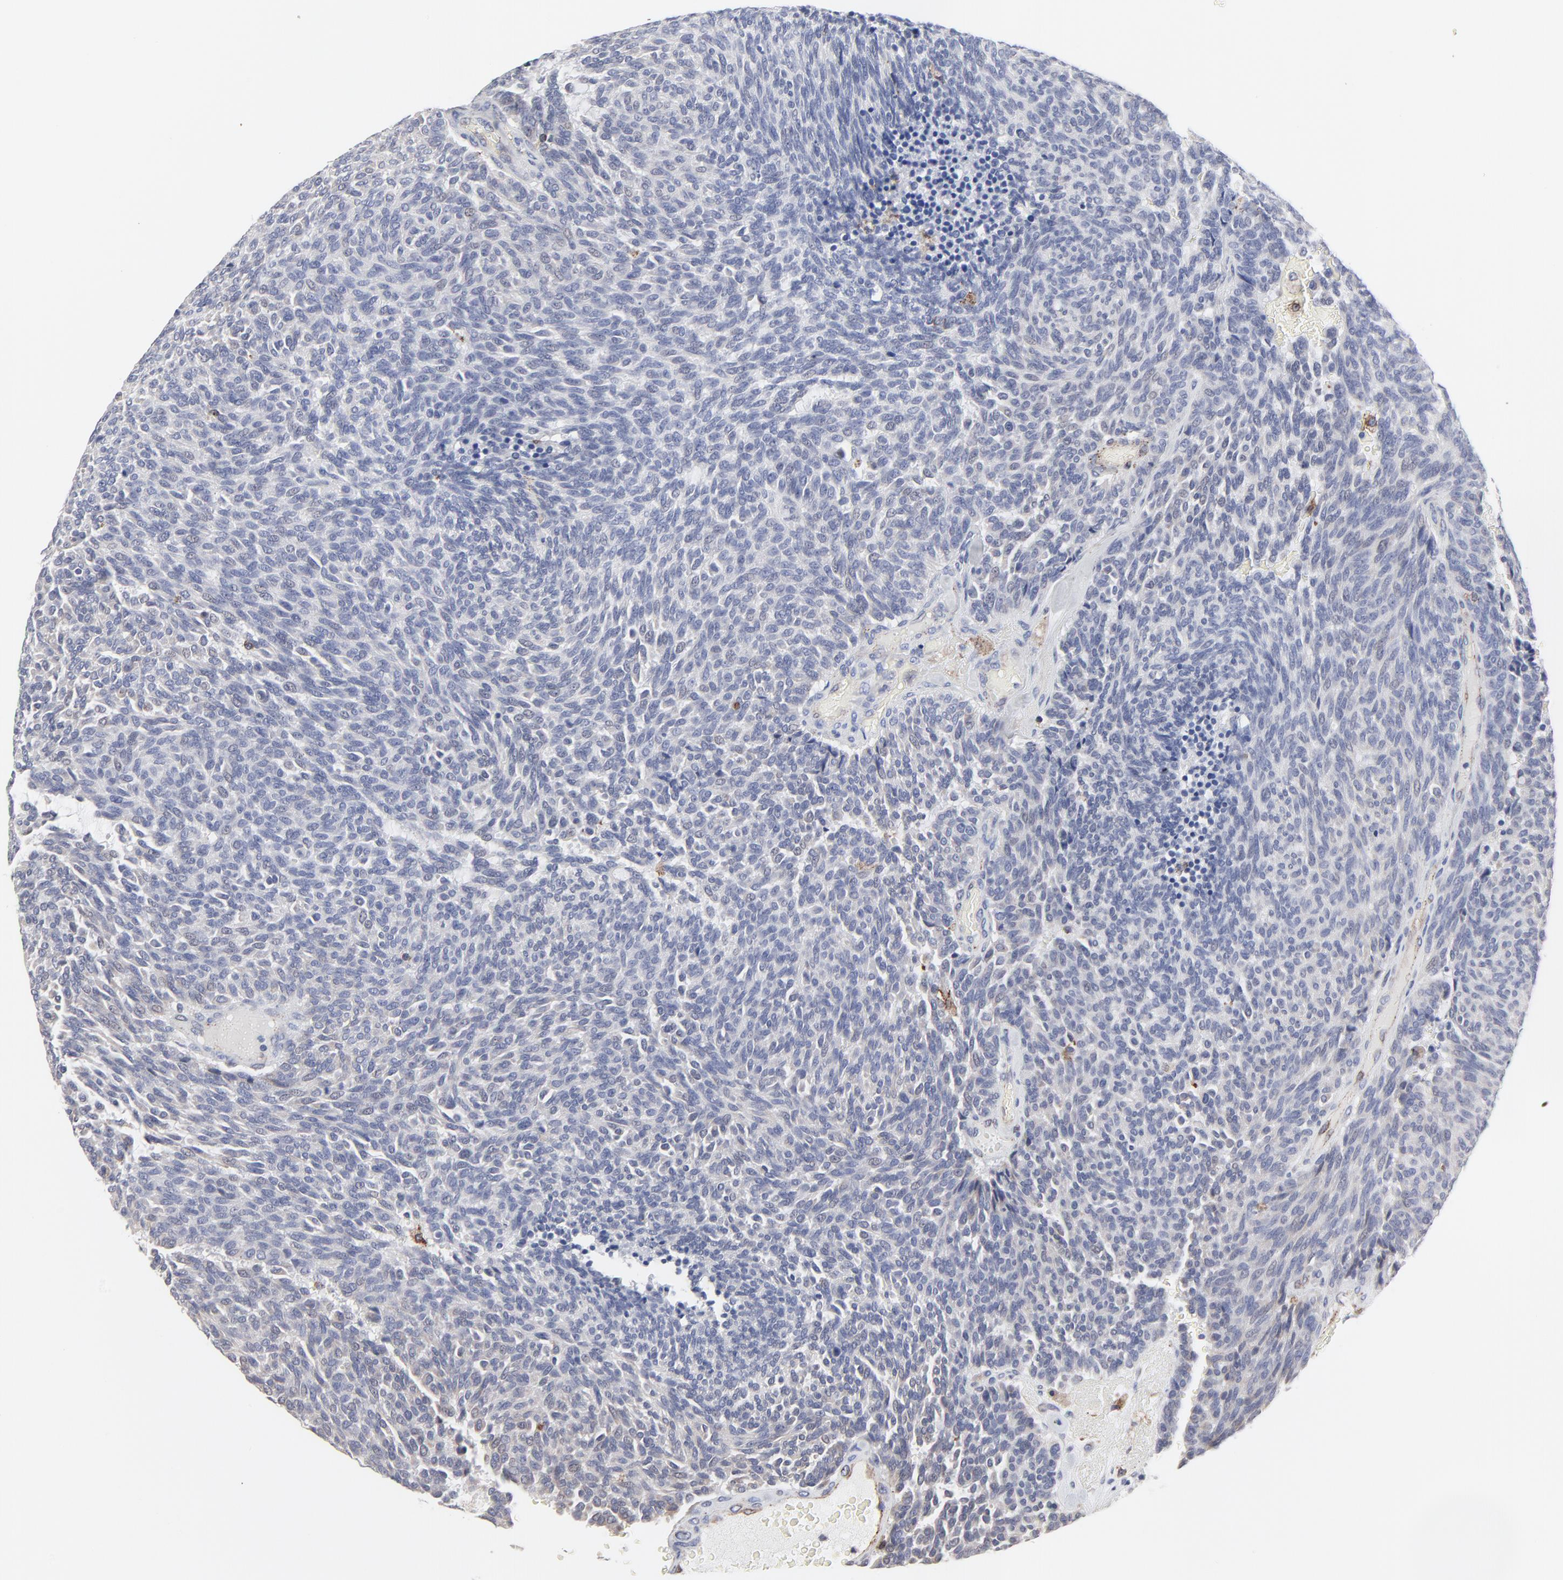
{"staining": {"intensity": "negative", "quantity": "none", "location": "none"}, "tissue": "carcinoid", "cell_type": "Tumor cells", "image_type": "cancer", "snomed": [{"axis": "morphology", "description": "Carcinoid, malignant, NOS"}, {"axis": "topography", "description": "Pancreas"}], "caption": "A high-resolution photomicrograph shows IHC staining of malignant carcinoid, which displays no significant staining in tumor cells.", "gene": "TRIM22", "patient": {"sex": "female", "age": 54}}